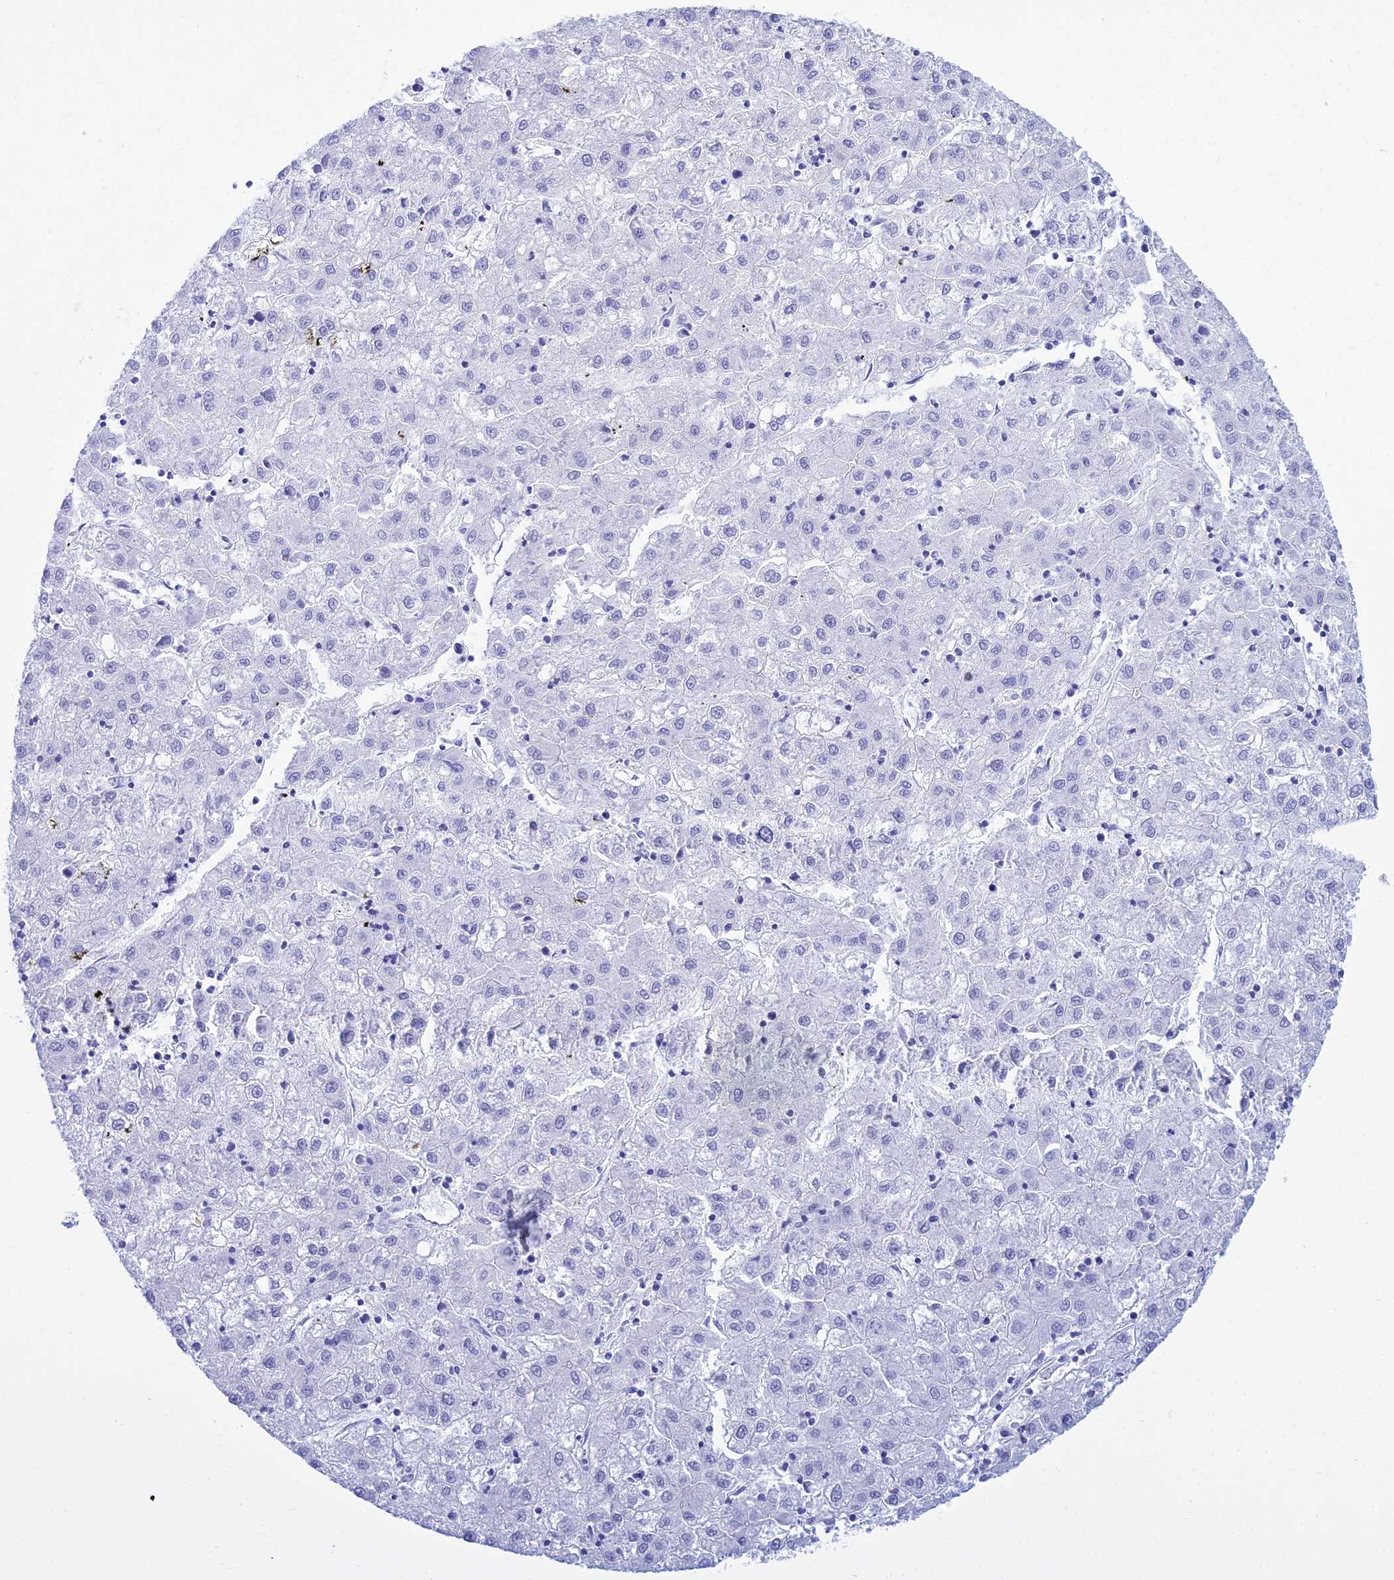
{"staining": {"intensity": "negative", "quantity": "none", "location": "none"}, "tissue": "liver cancer", "cell_type": "Tumor cells", "image_type": "cancer", "snomed": [{"axis": "morphology", "description": "Carcinoma, Hepatocellular, NOS"}, {"axis": "topography", "description": "Liver"}], "caption": "Tumor cells show no significant positivity in liver hepatocellular carcinoma.", "gene": "PATE4", "patient": {"sex": "male", "age": 72}}